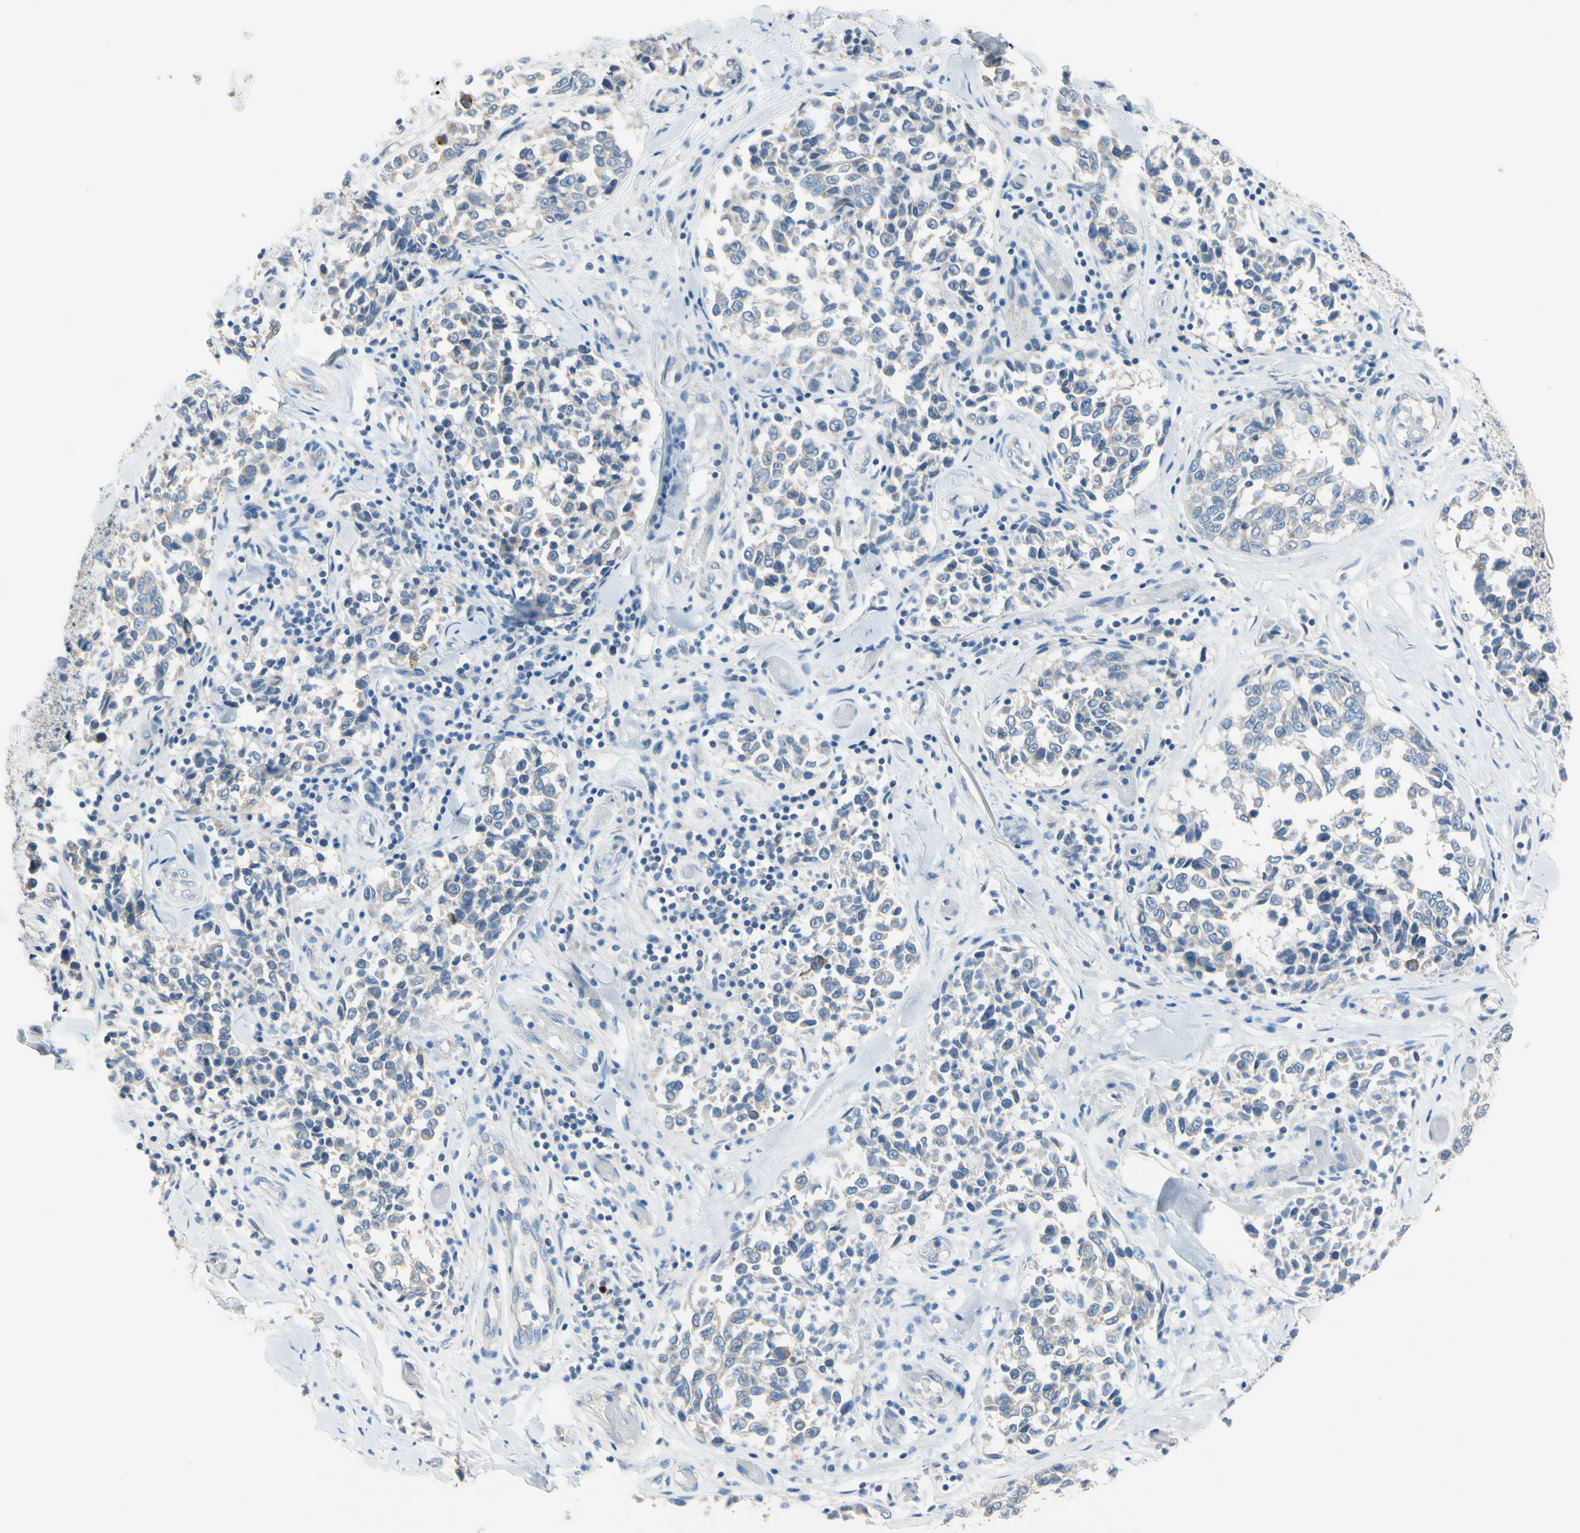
{"staining": {"intensity": "weak", "quantity": "<25%", "location": "cytoplasmic/membranous"}, "tissue": "melanoma", "cell_type": "Tumor cells", "image_type": "cancer", "snomed": [{"axis": "morphology", "description": "Malignant melanoma, NOS"}, {"axis": "topography", "description": "Skin"}], "caption": "Tumor cells are negative for protein expression in human melanoma.", "gene": "CKAP2", "patient": {"sex": "female", "age": 64}}